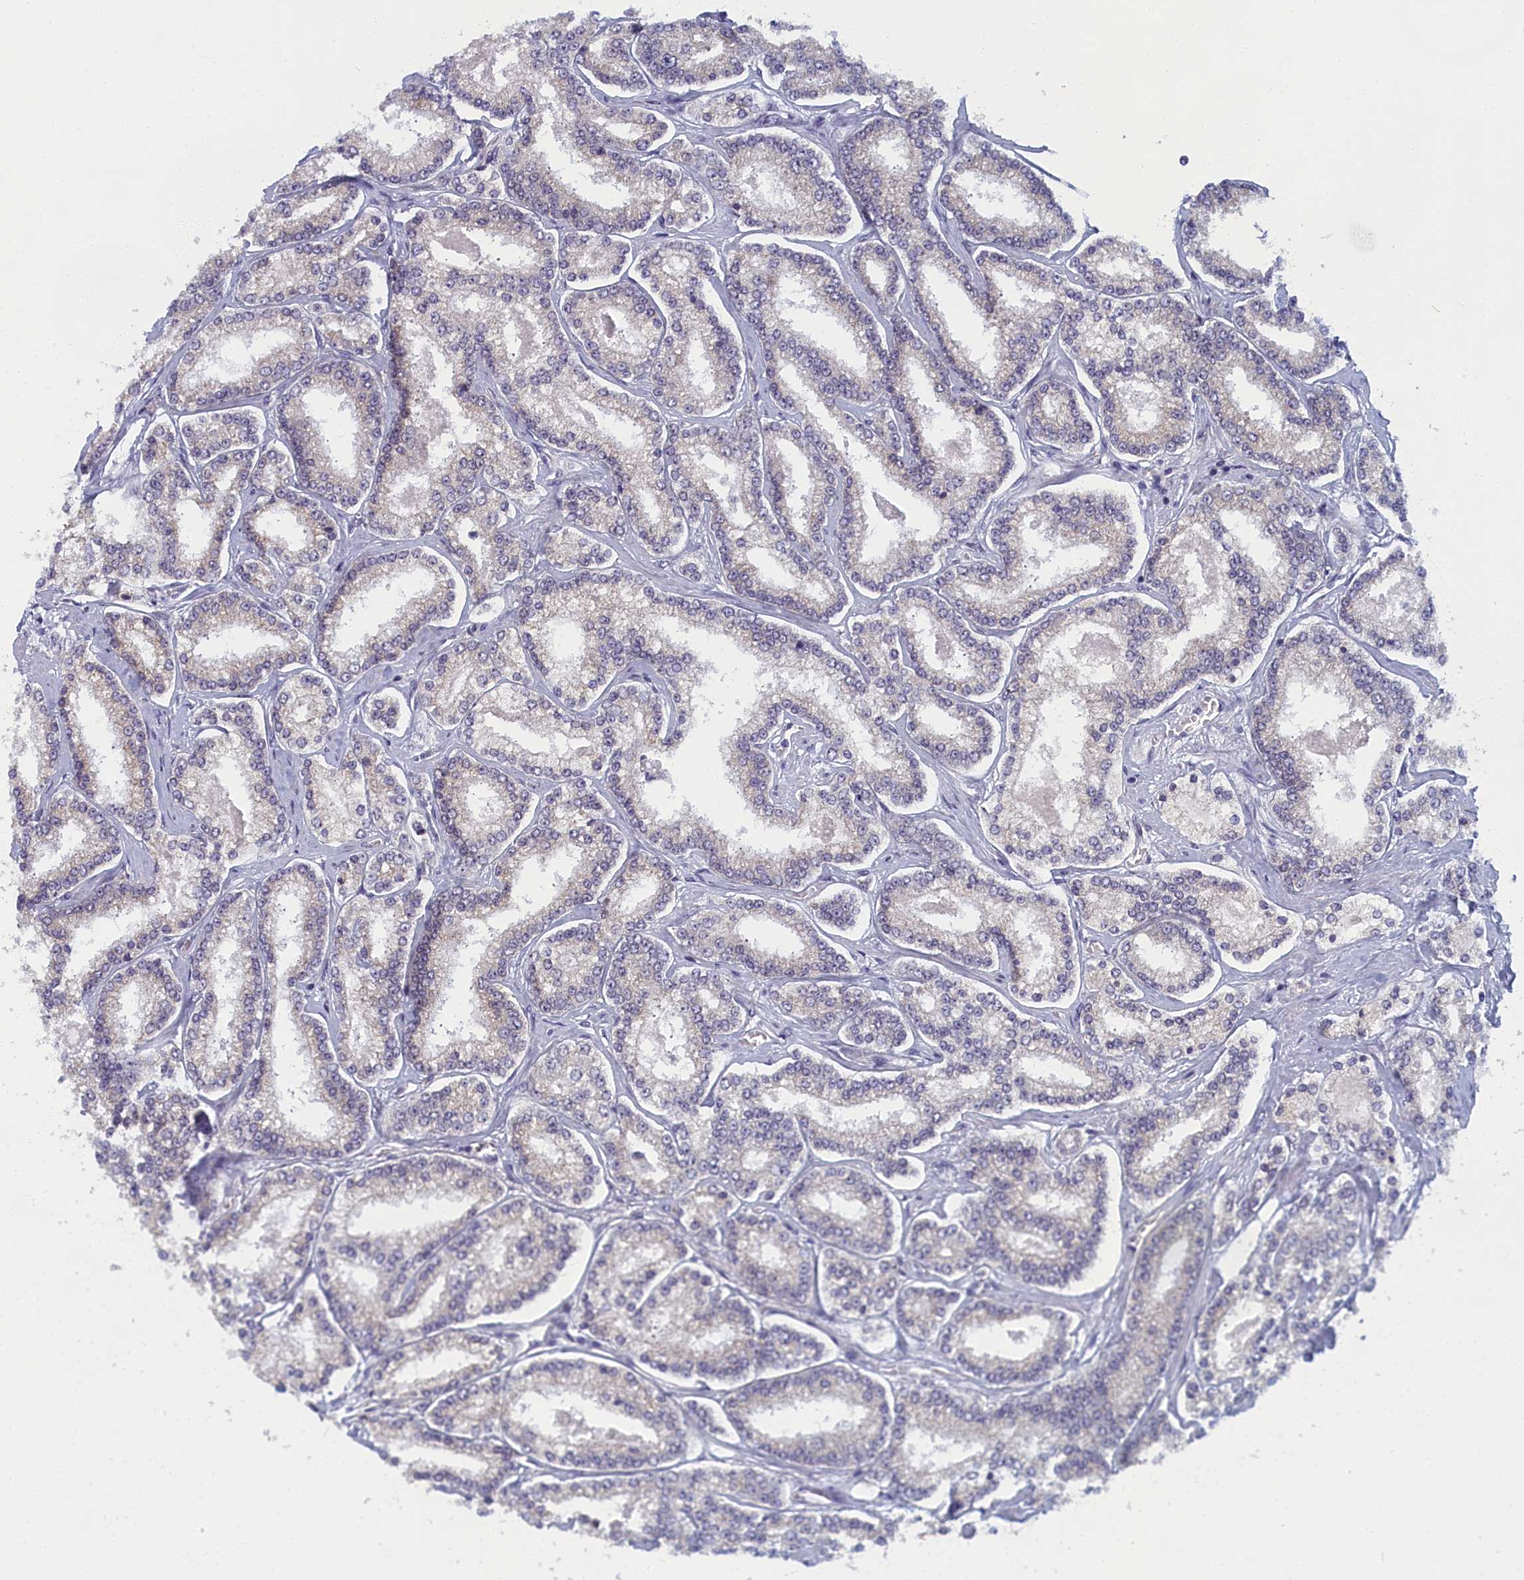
{"staining": {"intensity": "negative", "quantity": "none", "location": "none"}, "tissue": "prostate cancer", "cell_type": "Tumor cells", "image_type": "cancer", "snomed": [{"axis": "morphology", "description": "Normal tissue, NOS"}, {"axis": "morphology", "description": "Adenocarcinoma, High grade"}, {"axis": "topography", "description": "Prostate"}], "caption": "IHC micrograph of neoplastic tissue: prostate cancer (high-grade adenocarcinoma) stained with DAB reveals no significant protein positivity in tumor cells. (DAB immunohistochemistry (IHC), high magnification).", "gene": "DNAJC17", "patient": {"sex": "male", "age": 83}}